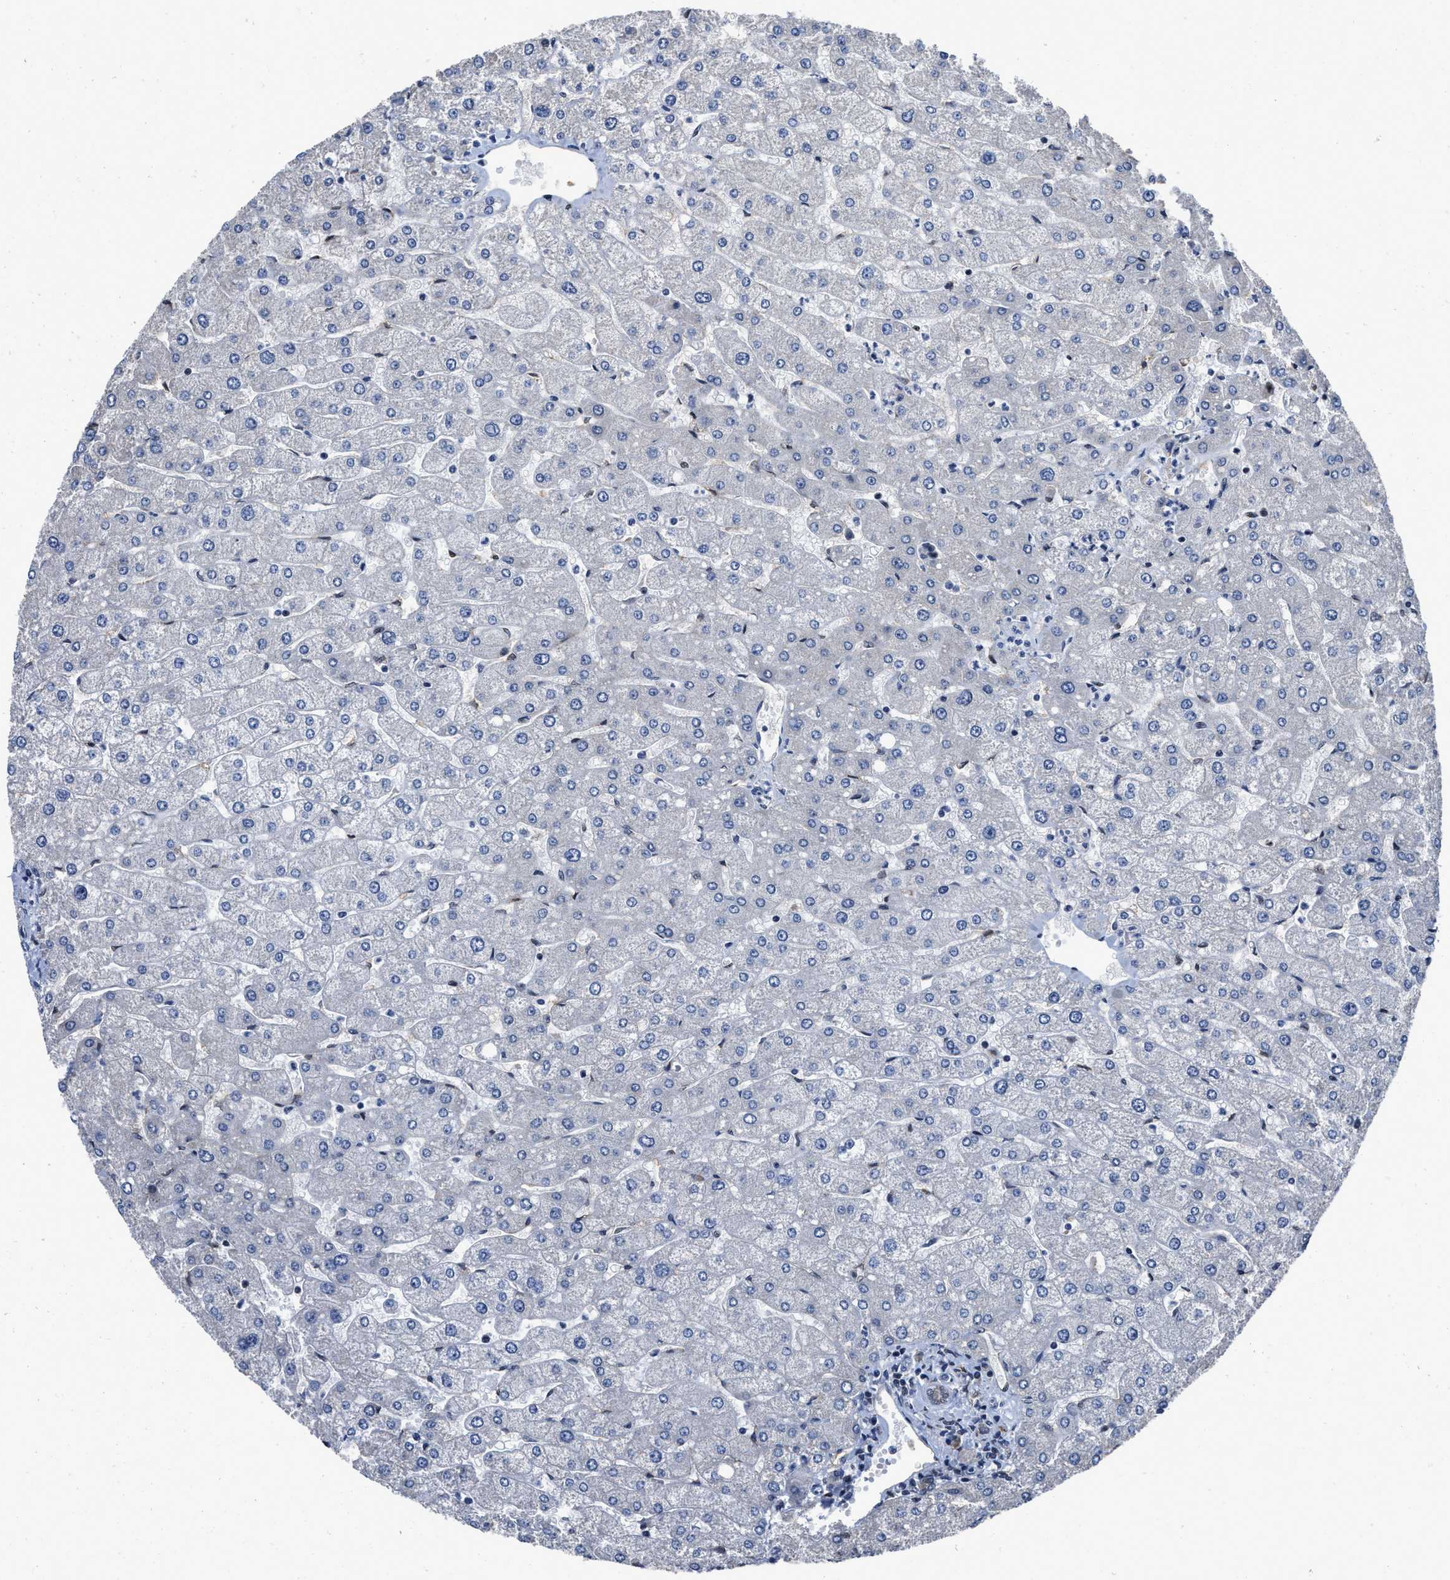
{"staining": {"intensity": "moderate", "quantity": "25%-75%", "location": "cytoplasmic/membranous"}, "tissue": "liver", "cell_type": "Cholangiocytes", "image_type": "normal", "snomed": [{"axis": "morphology", "description": "Normal tissue, NOS"}, {"axis": "topography", "description": "Liver"}], "caption": "Immunohistochemical staining of benign human liver exhibits moderate cytoplasmic/membranous protein staining in about 25%-75% of cholangiocytes.", "gene": "MARCKSL1", "patient": {"sex": "male", "age": 55}}